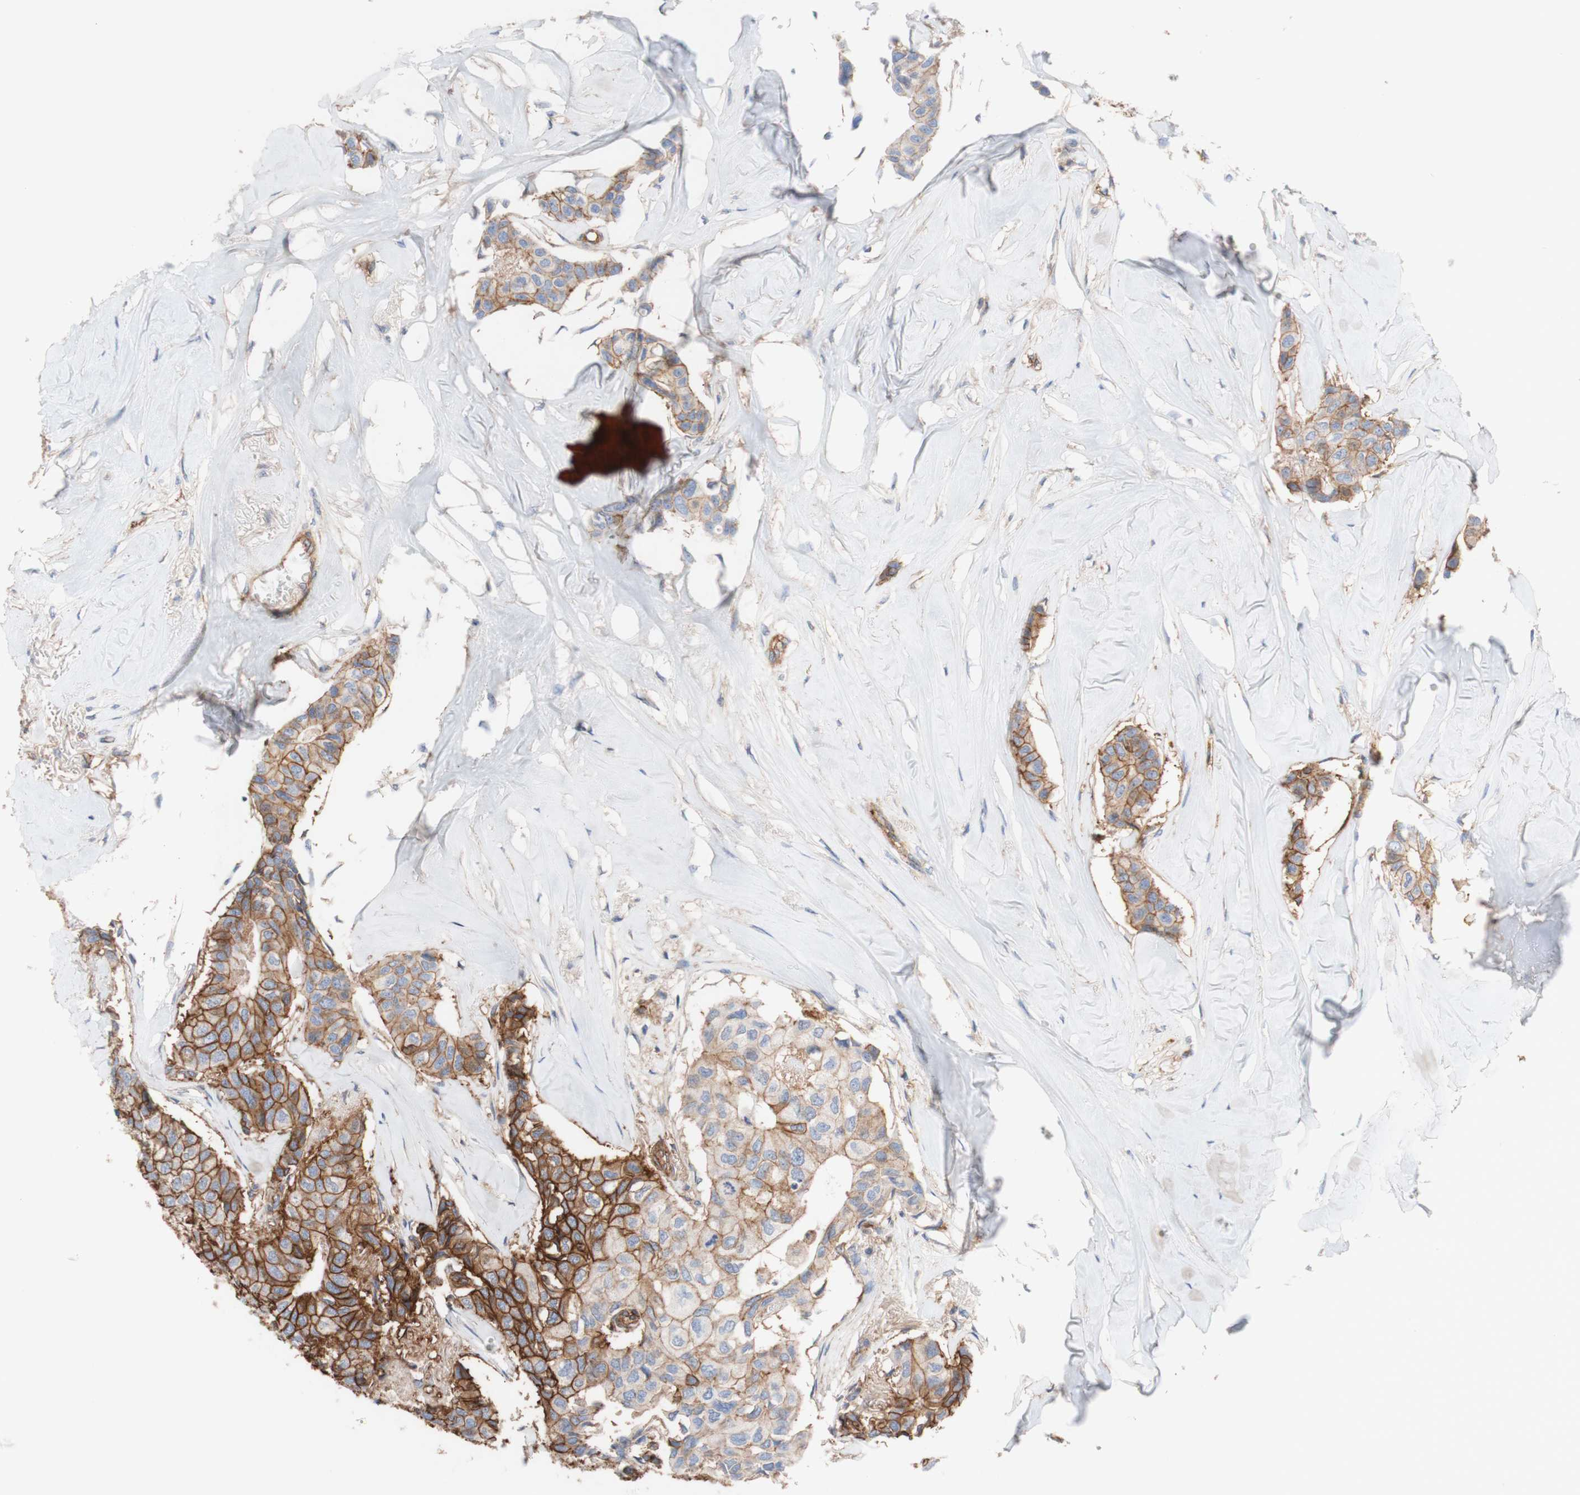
{"staining": {"intensity": "strong", "quantity": ">75%", "location": "cytoplasmic/membranous"}, "tissue": "breast cancer", "cell_type": "Tumor cells", "image_type": "cancer", "snomed": [{"axis": "morphology", "description": "Duct carcinoma"}, {"axis": "topography", "description": "Breast"}], "caption": "Human breast cancer (invasive ductal carcinoma) stained with a brown dye exhibits strong cytoplasmic/membranous positive expression in approximately >75% of tumor cells.", "gene": "ATP2A3", "patient": {"sex": "female", "age": 80}}